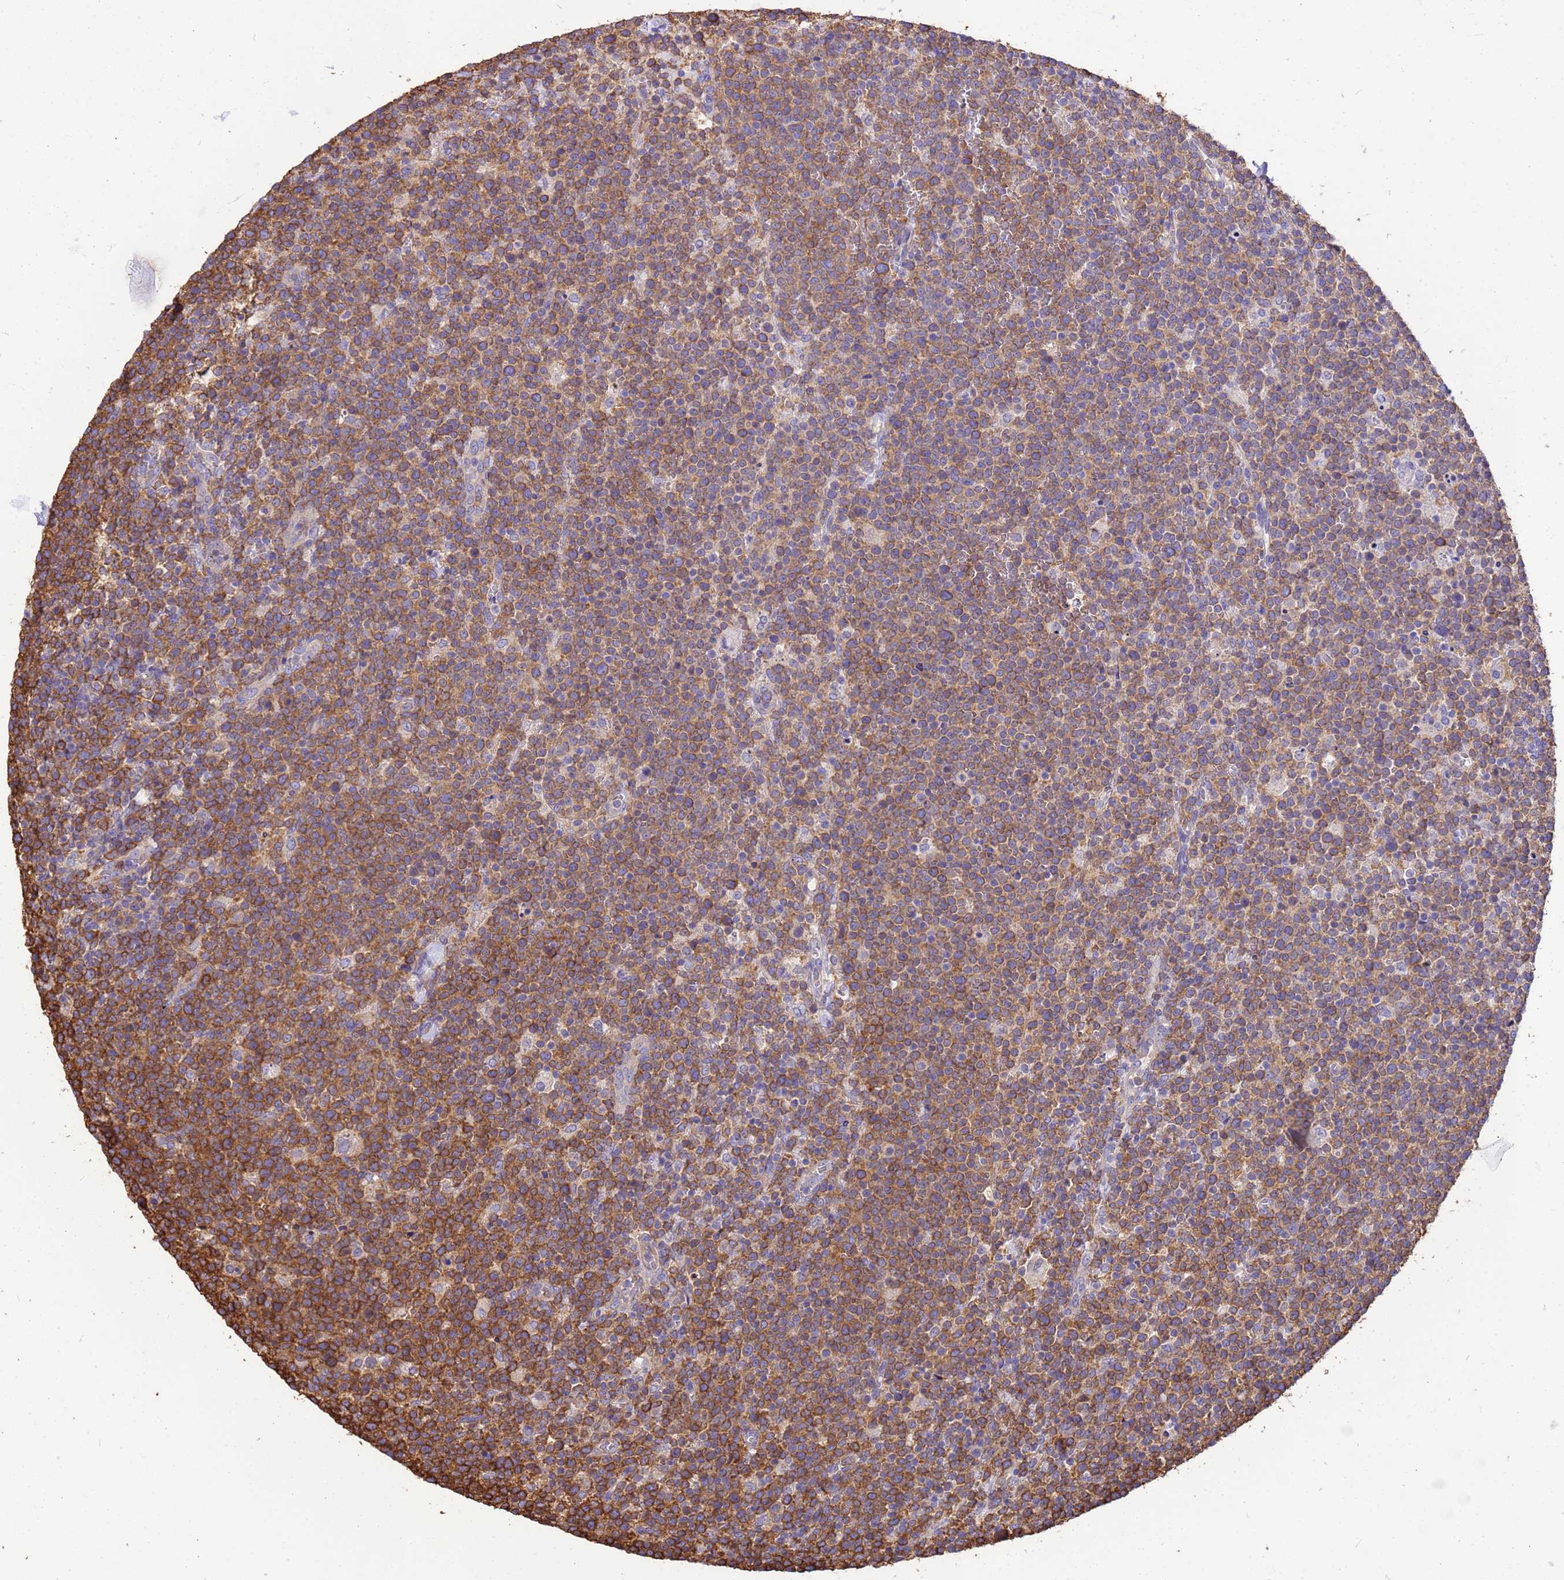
{"staining": {"intensity": "moderate", "quantity": ">75%", "location": "cytoplasmic/membranous"}, "tissue": "lymphoma", "cell_type": "Tumor cells", "image_type": "cancer", "snomed": [{"axis": "morphology", "description": "Malignant lymphoma, non-Hodgkin's type, High grade"}, {"axis": "topography", "description": "Lymph node"}], "caption": "Brown immunohistochemical staining in lymphoma reveals moderate cytoplasmic/membranous staining in about >75% of tumor cells.", "gene": "TUBB1", "patient": {"sex": "male", "age": 61}}